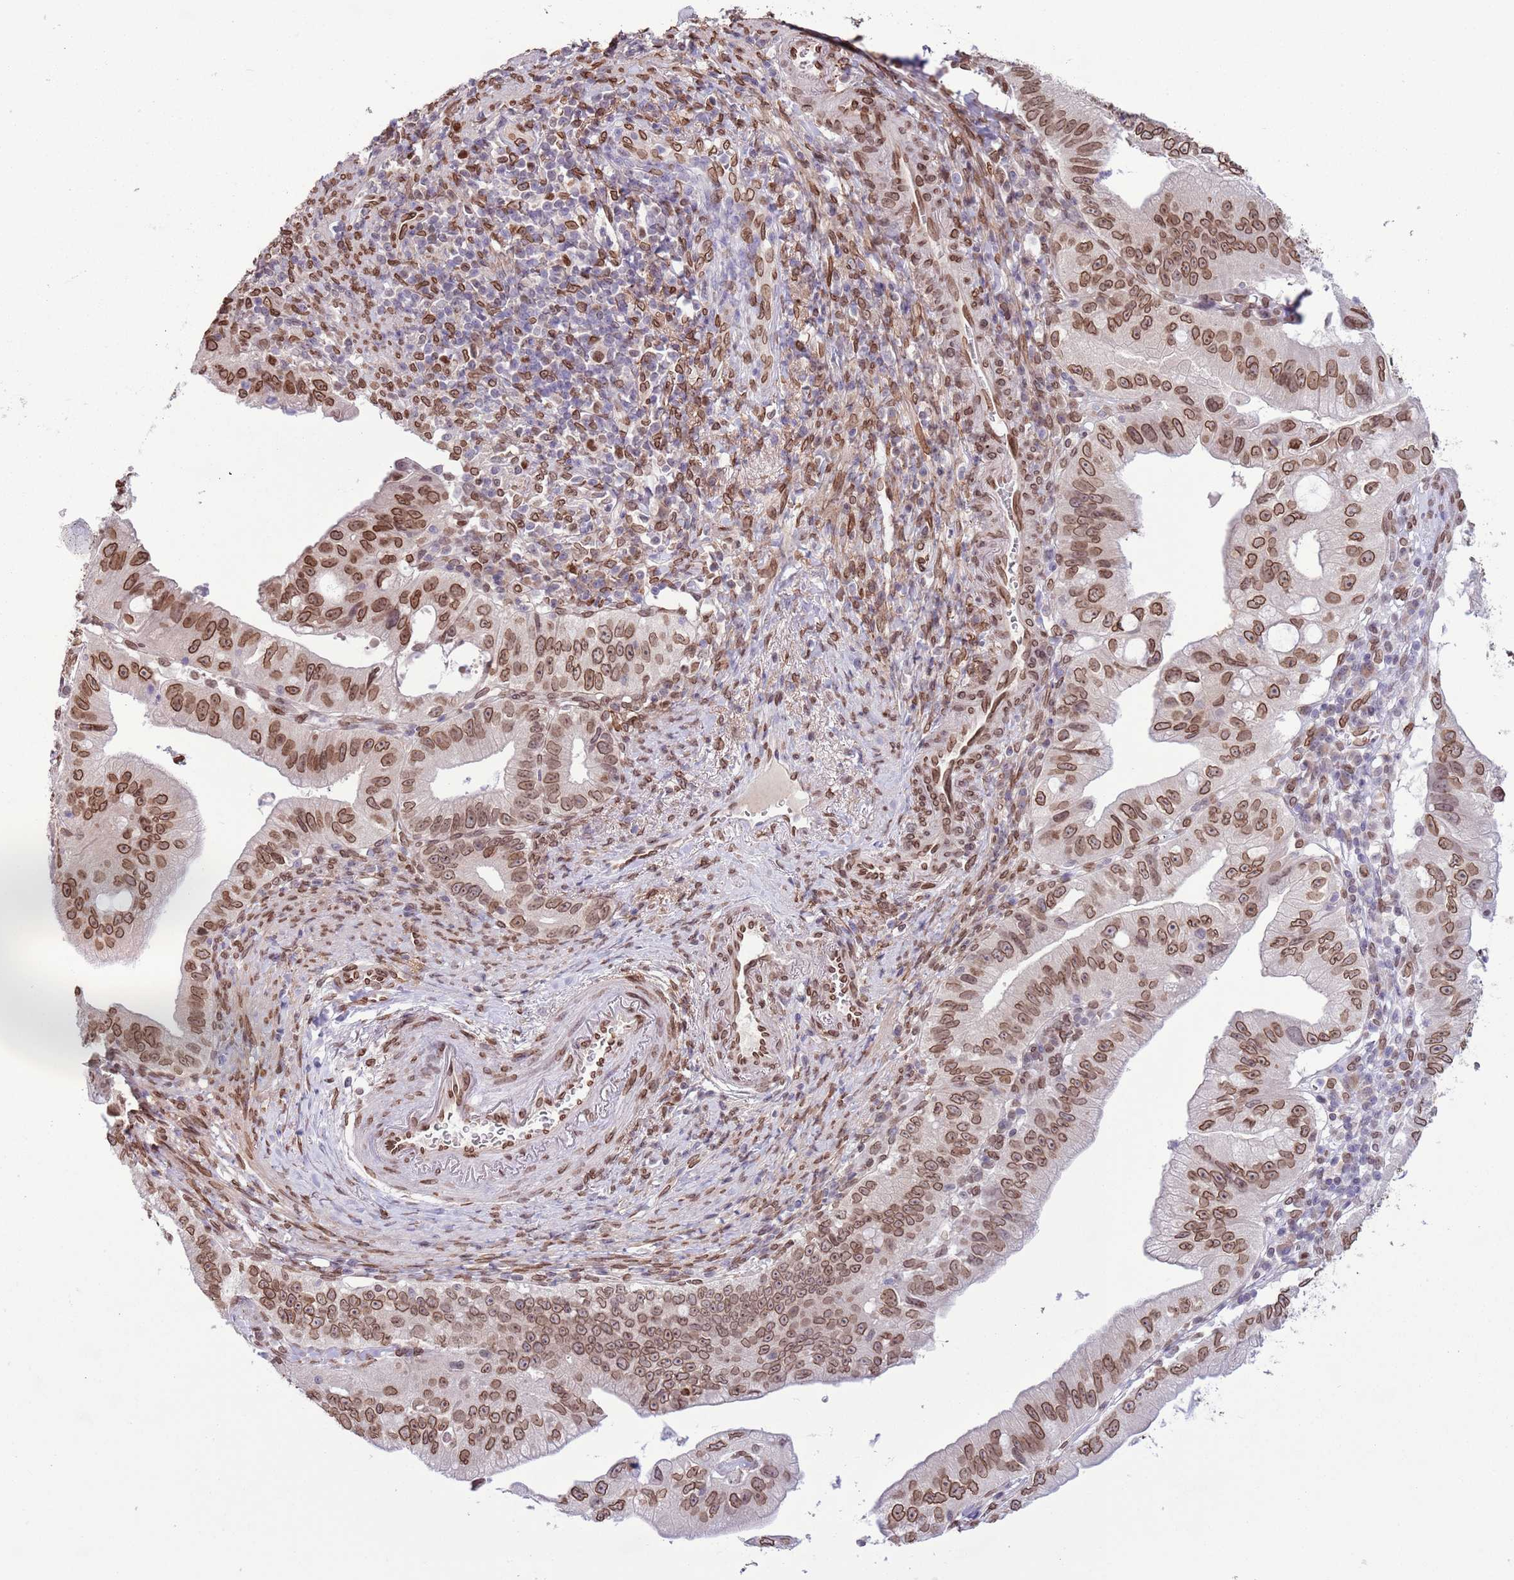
{"staining": {"intensity": "moderate", "quantity": ">75%", "location": "cytoplasmic/membranous,nuclear"}, "tissue": "pancreatic cancer", "cell_type": "Tumor cells", "image_type": "cancer", "snomed": [{"axis": "morphology", "description": "Adenocarcinoma, NOS"}, {"axis": "topography", "description": "Pancreas"}], "caption": "IHC histopathology image of human adenocarcinoma (pancreatic) stained for a protein (brown), which demonstrates medium levels of moderate cytoplasmic/membranous and nuclear staining in approximately >75% of tumor cells.", "gene": "ZGLP1", "patient": {"sex": "male", "age": 70}}